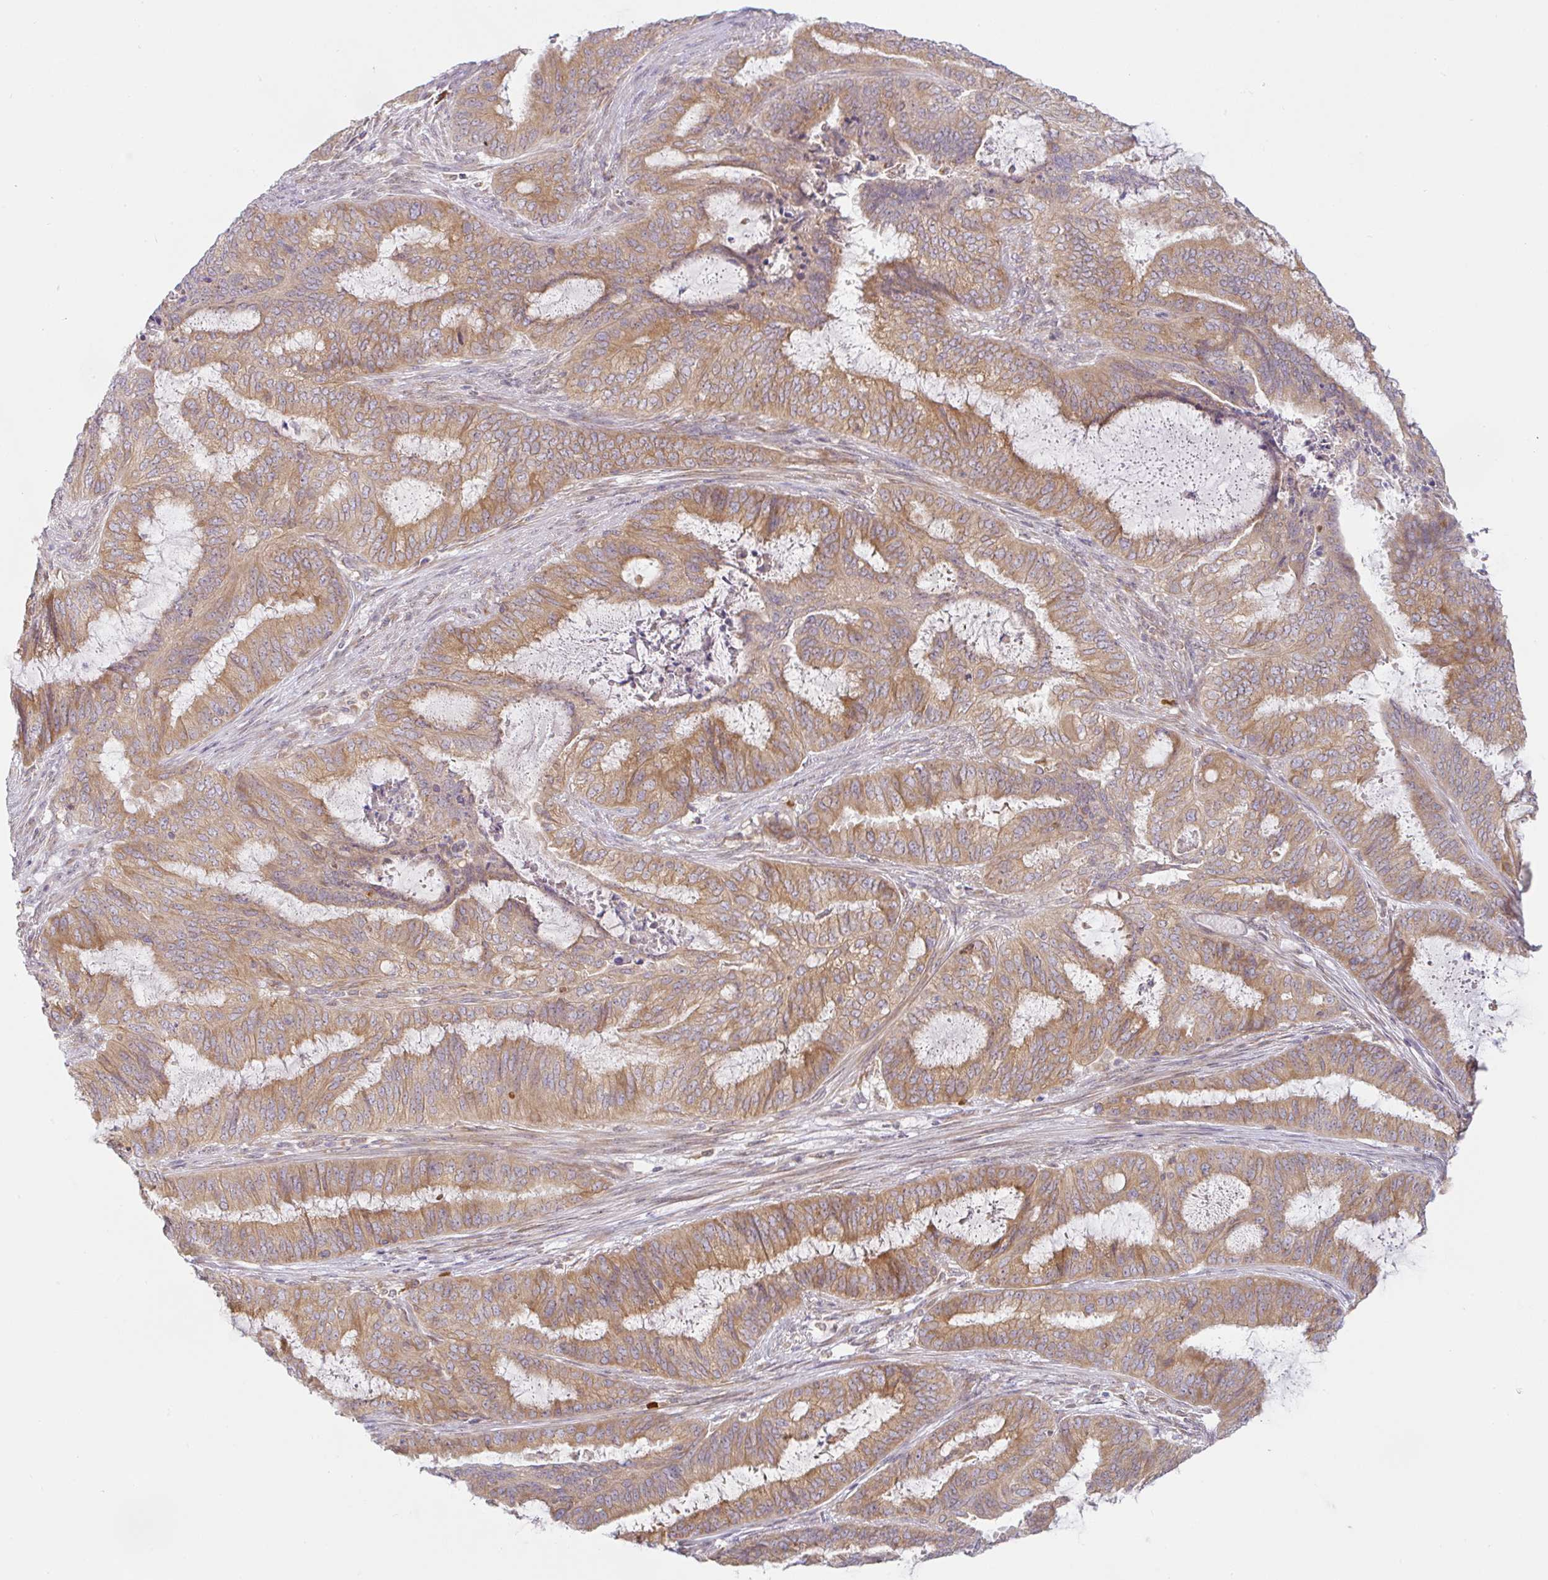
{"staining": {"intensity": "moderate", "quantity": ">75%", "location": "cytoplasmic/membranous"}, "tissue": "endometrial cancer", "cell_type": "Tumor cells", "image_type": "cancer", "snomed": [{"axis": "morphology", "description": "Adenocarcinoma, NOS"}, {"axis": "topography", "description": "Endometrium"}], "caption": "A brown stain labels moderate cytoplasmic/membranous expression of a protein in endometrial adenocarcinoma tumor cells. (Stains: DAB (3,3'-diaminobenzidine) in brown, nuclei in blue, Microscopy: brightfield microscopy at high magnification).", "gene": "DERL2", "patient": {"sex": "female", "age": 51}}